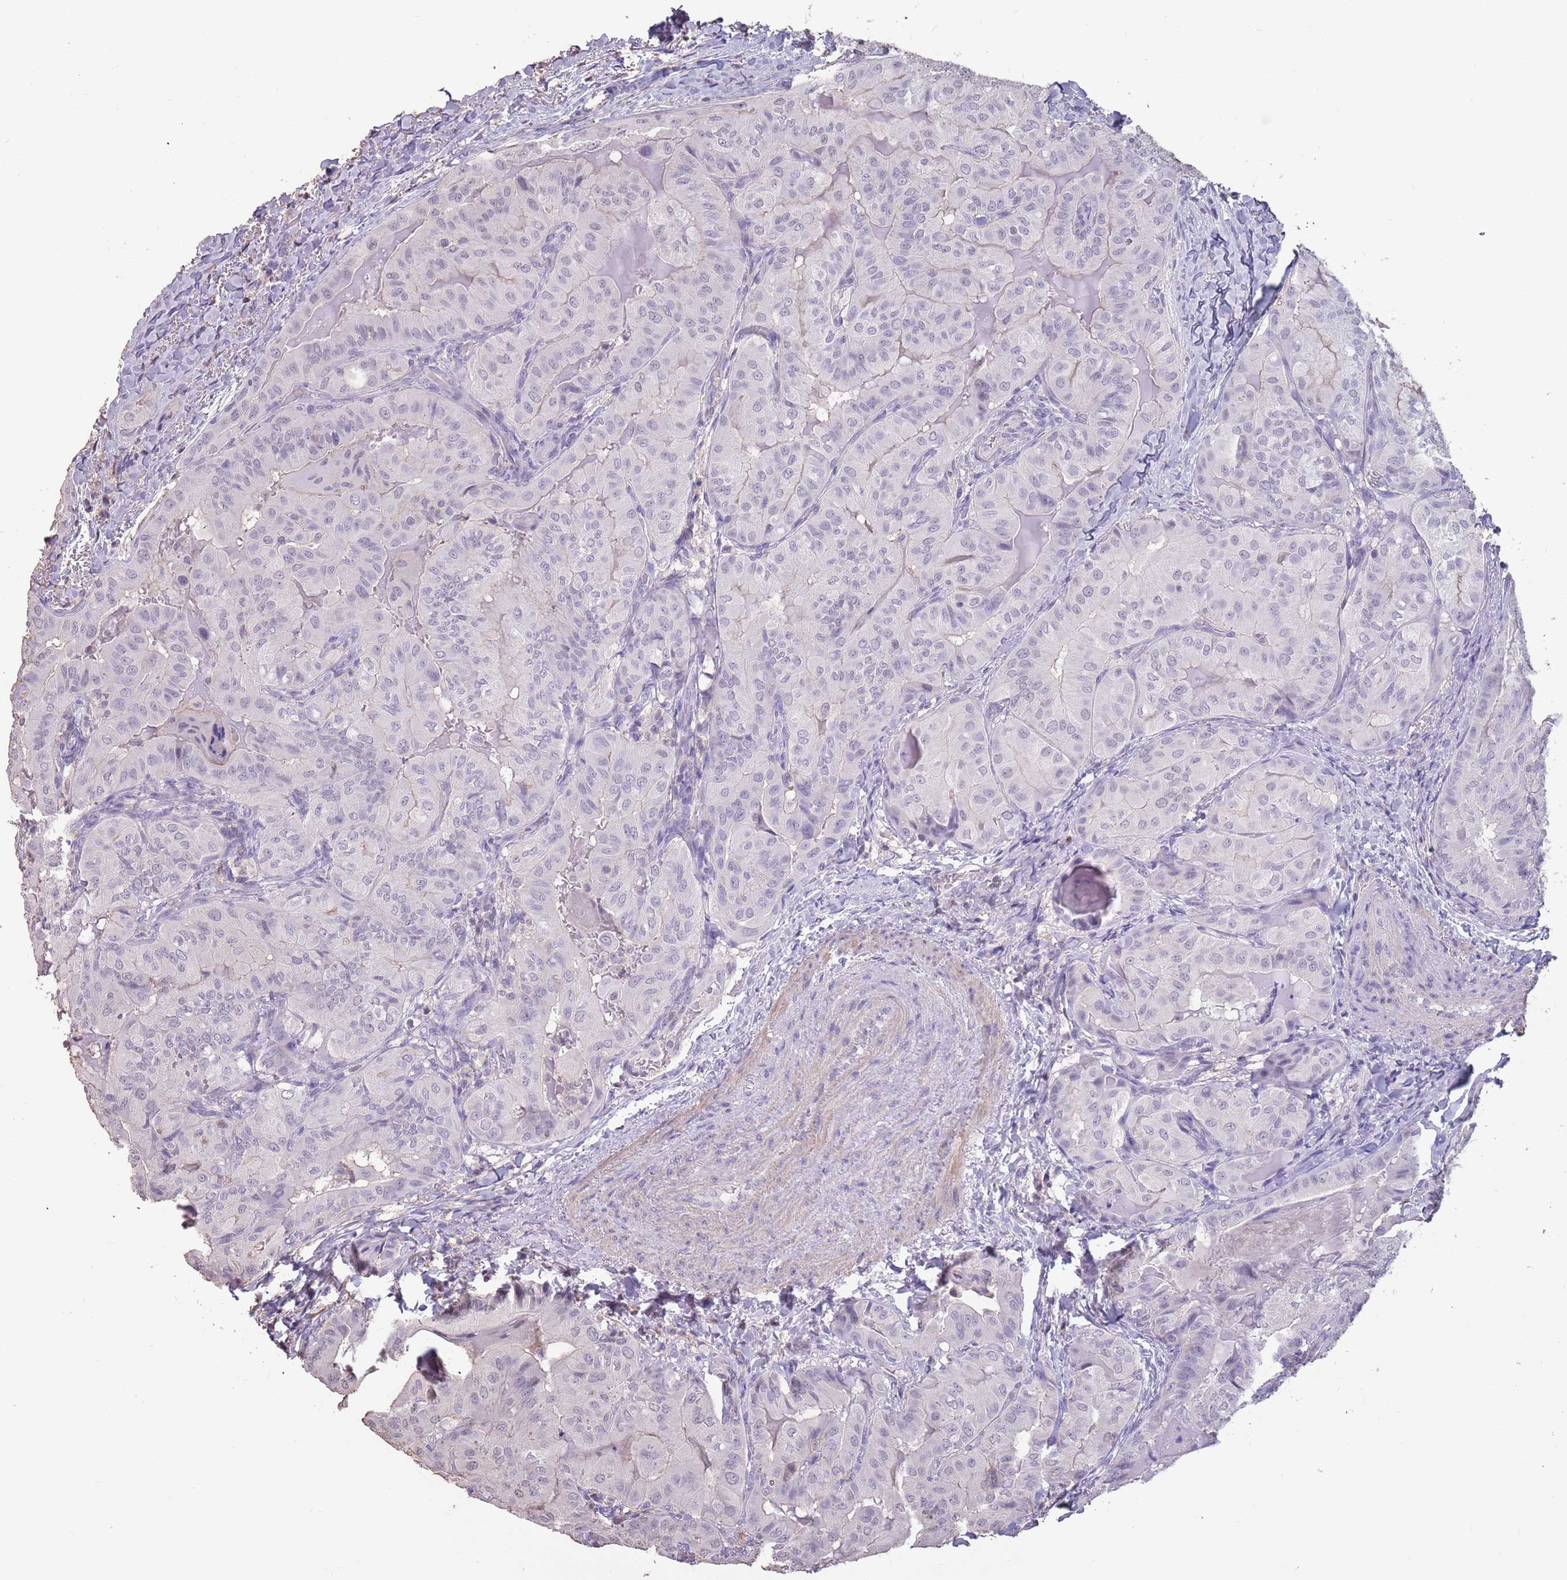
{"staining": {"intensity": "negative", "quantity": "none", "location": "none"}, "tissue": "thyroid cancer", "cell_type": "Tumor cells", "image_type": "cancer", "snomed": [{"axis": "morphology", "description": "Papillary adenocarcinoma, NOS"}, {"axis": "topography", "description": "Thyroid gland"}], "caption": "This is an IHC histopathology image of thyroid cancer (papillary adenocarcinoma). There is no expression in tumor cells.", "gene": "SUN5", "patient": {"sex": "female", "age": 68}}